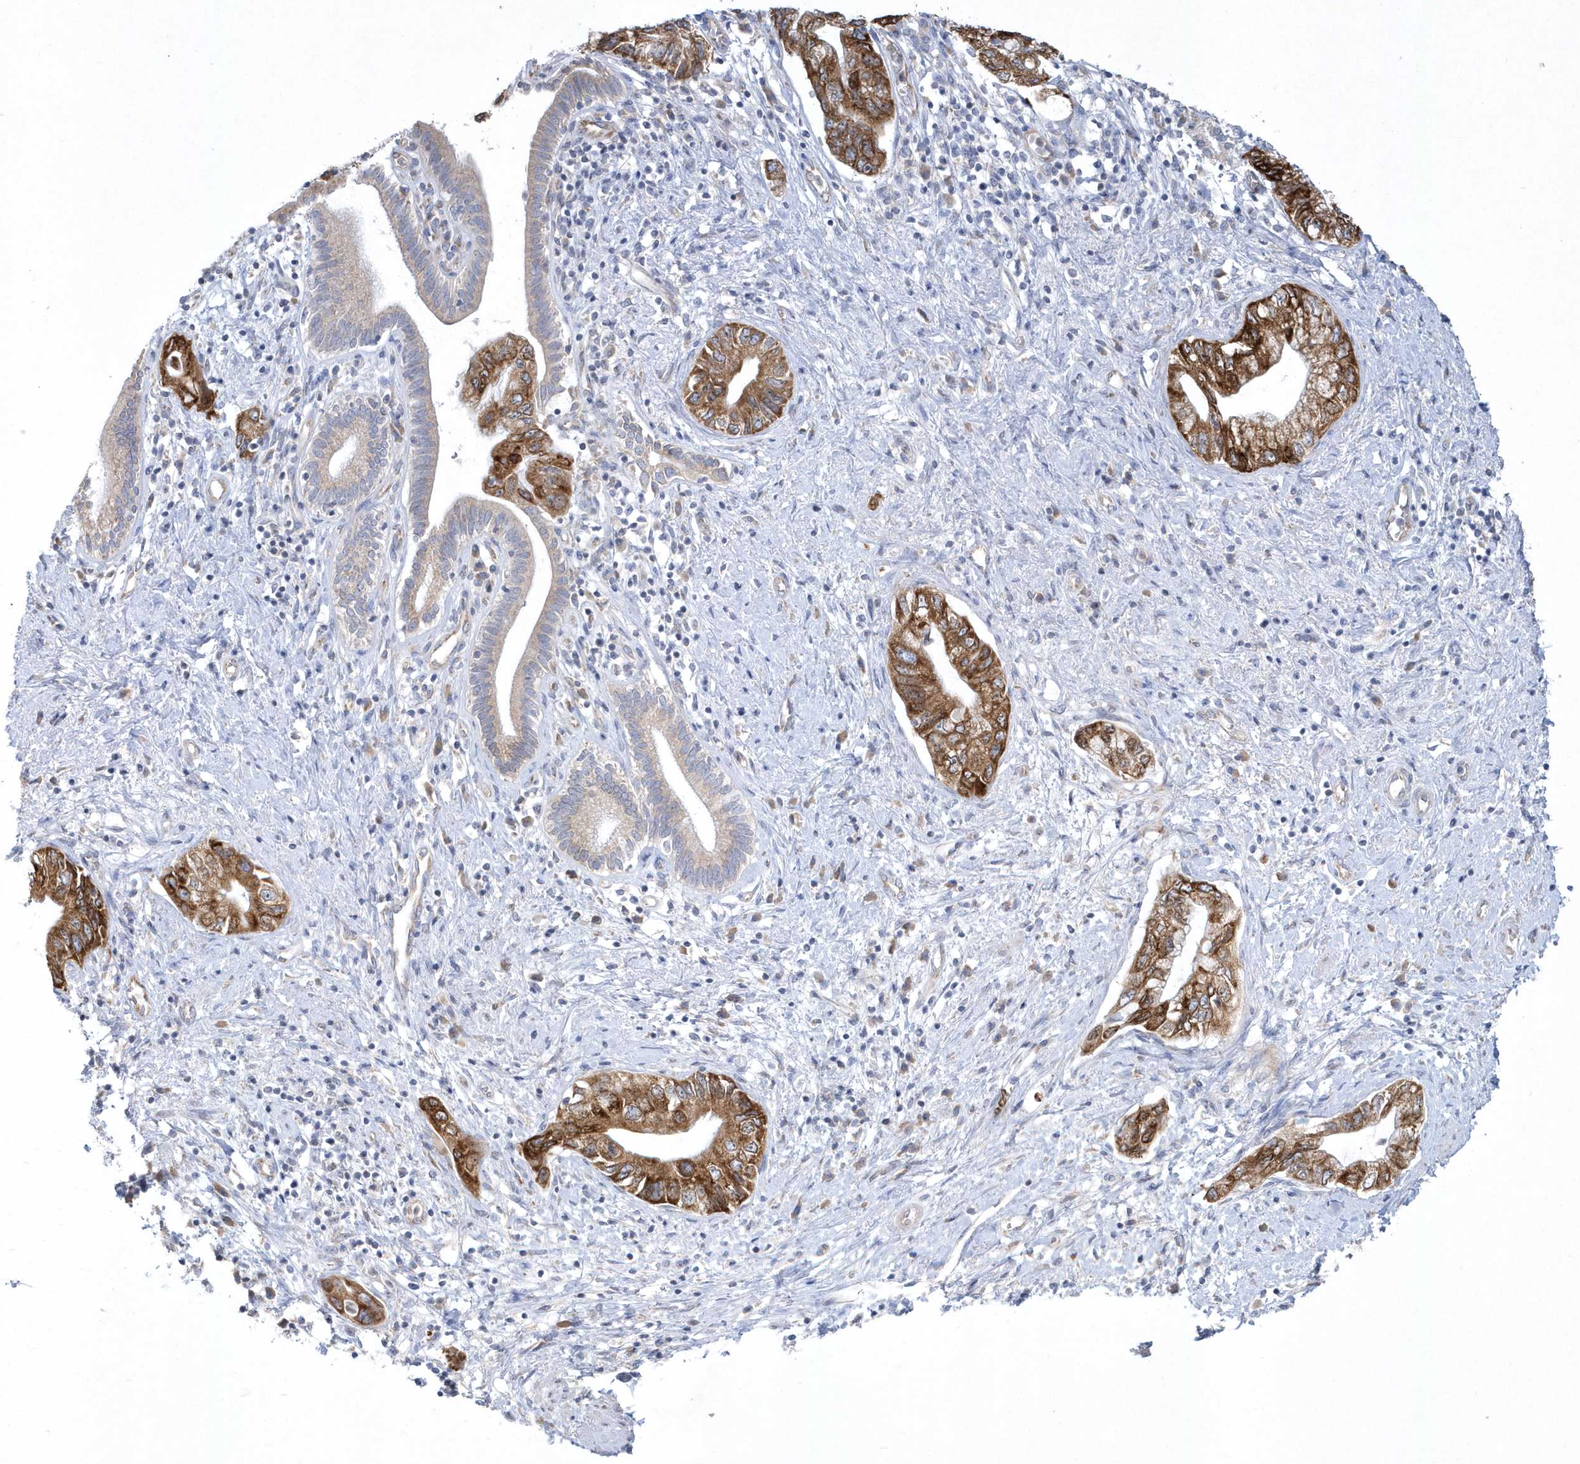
{"staining": {"intensity": "strong", "quantity": "25%-75%", "location": "cytoplasmic/membranous"}, "tissue": "pancreatic cancer", "cell_type": "Tumor cells", "image_type": "cancer", "snomed": [{"axis": "morphology", "description": "Adenocarcinoma, NOS"}, {"axis": "topography", "description": "Pancreas"}], "caption": "Adenocarcinoma (pancreatic) tissue shows strong cytoplasmic/membranous staining in approximately 25%-75% of tumor cells (DAB = brown stain, brightfield microscopy at high magnification).", "gene": "DGAT1", "patient": {"sex": "female", "age": 73}}